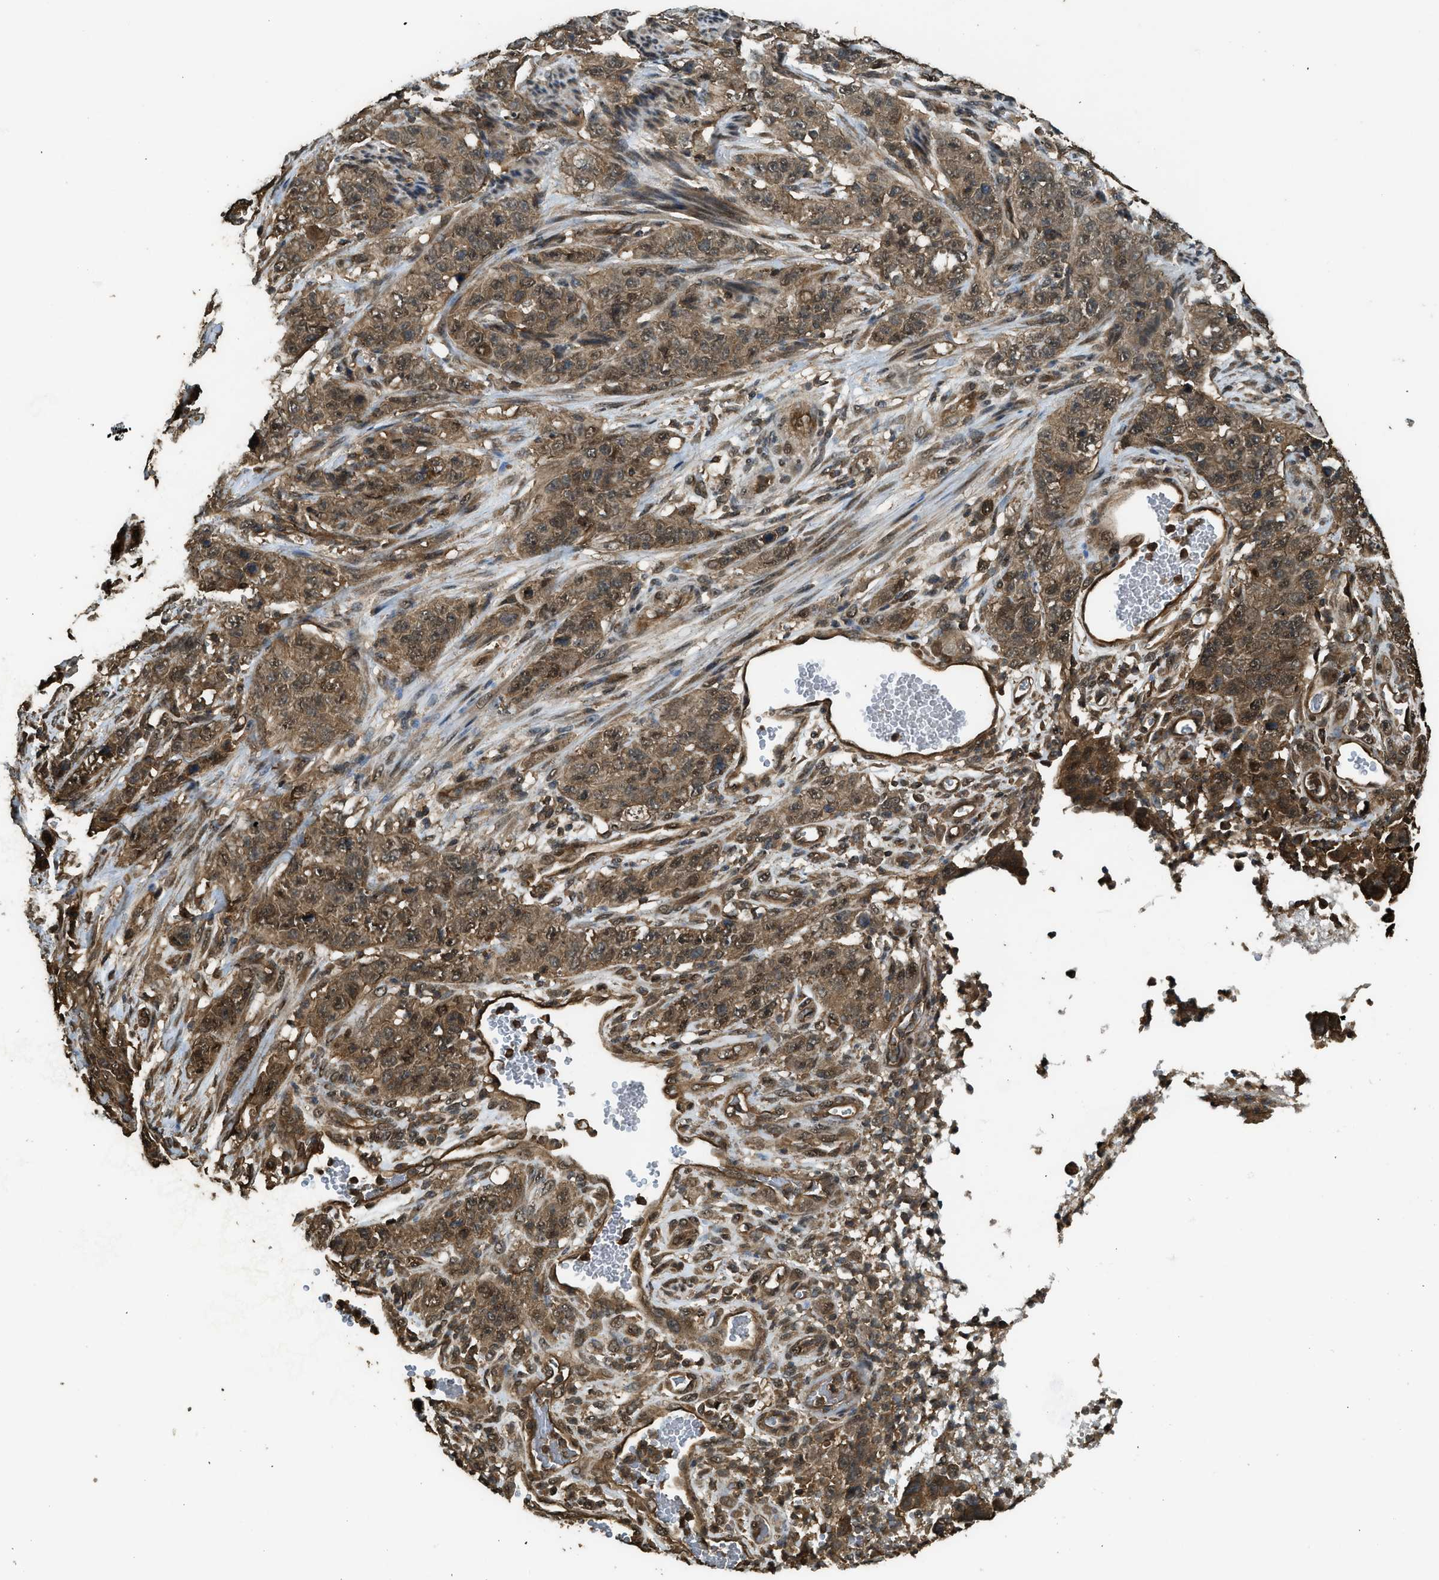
{"staining": {"intensity": "moderate", "quantity": ">75%", "location": "cytoplasmic/membranous"}, "tissue": "stomach cancer", "cell_type": "Tumor cells", "image_type": "cancer", "snomed": [{"axis": "morphology", "description": "Adenocarcinoma, NOS"}, {"axis": "topography", "description": "Stomach"}], "caption": "Tumor cells exhibit moderate cytoplasmic/membranous staining in about >75% of cells in stomach cancer. (DAB (3,3'-diaminobenzidine) = brown stain, brightfield microscopy at high magnification).", "gene": "MYBL2", "patient": {"sex": "male", "age": 48}}